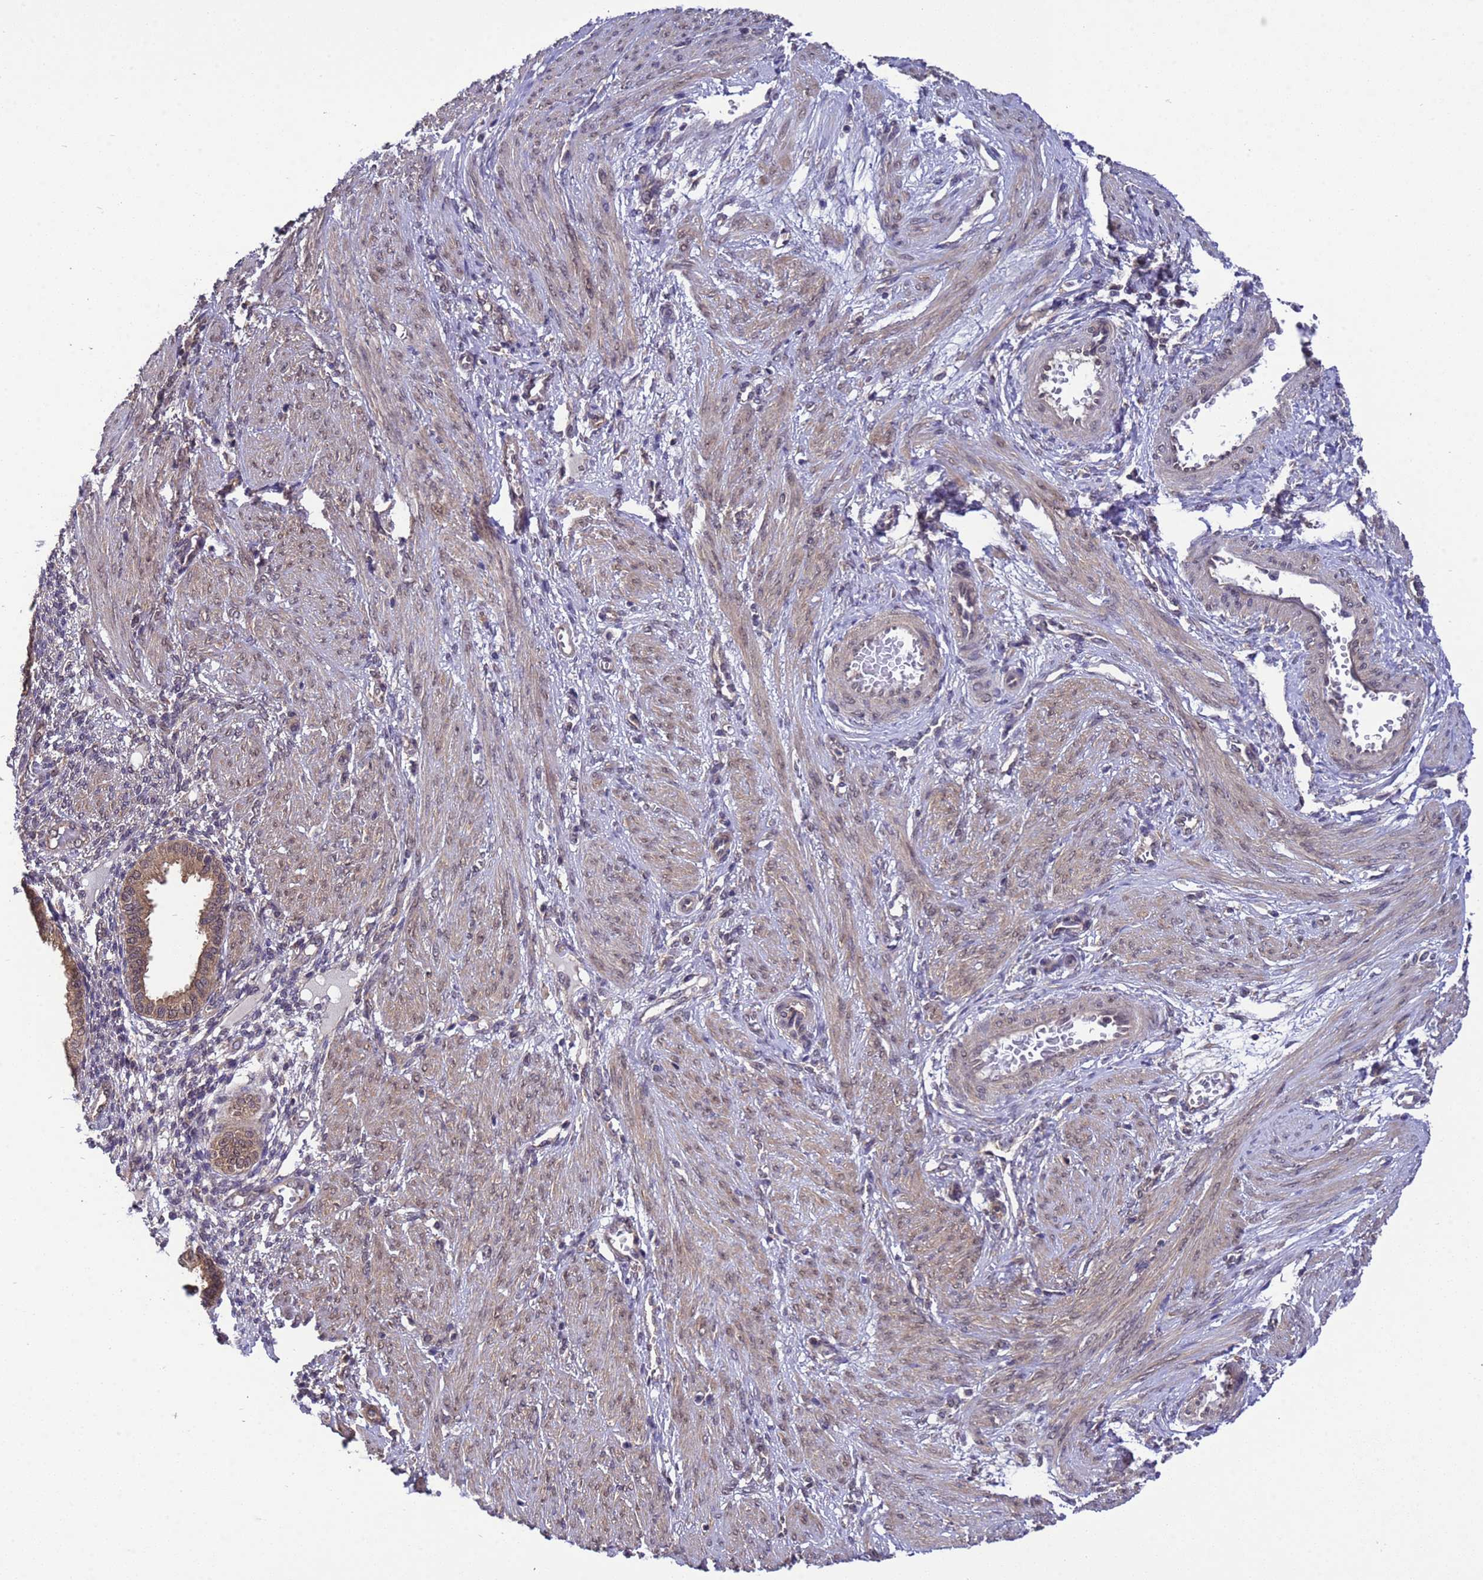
{"staining": {"intensity": "negative", "quantity": "none", "location": "none"}, "tissue": "endometrium", "cell_type": "Cells in endometrial stroma", "image_type": "normal", "snomed": [{"axis": "morphology", "description": "Normal tissue, NOS"}, {"axis": "topography", "description": "Endometrium"}], "caption": "The immunohistochemistry histopathology image has no significant positivity in cells in endometrial stroma of endometrium. (DAB immunohistochemistry with hematoxylin counter stain).", "gene": "ZFP69B", "patient": {"sex": "female", "age": 33}}